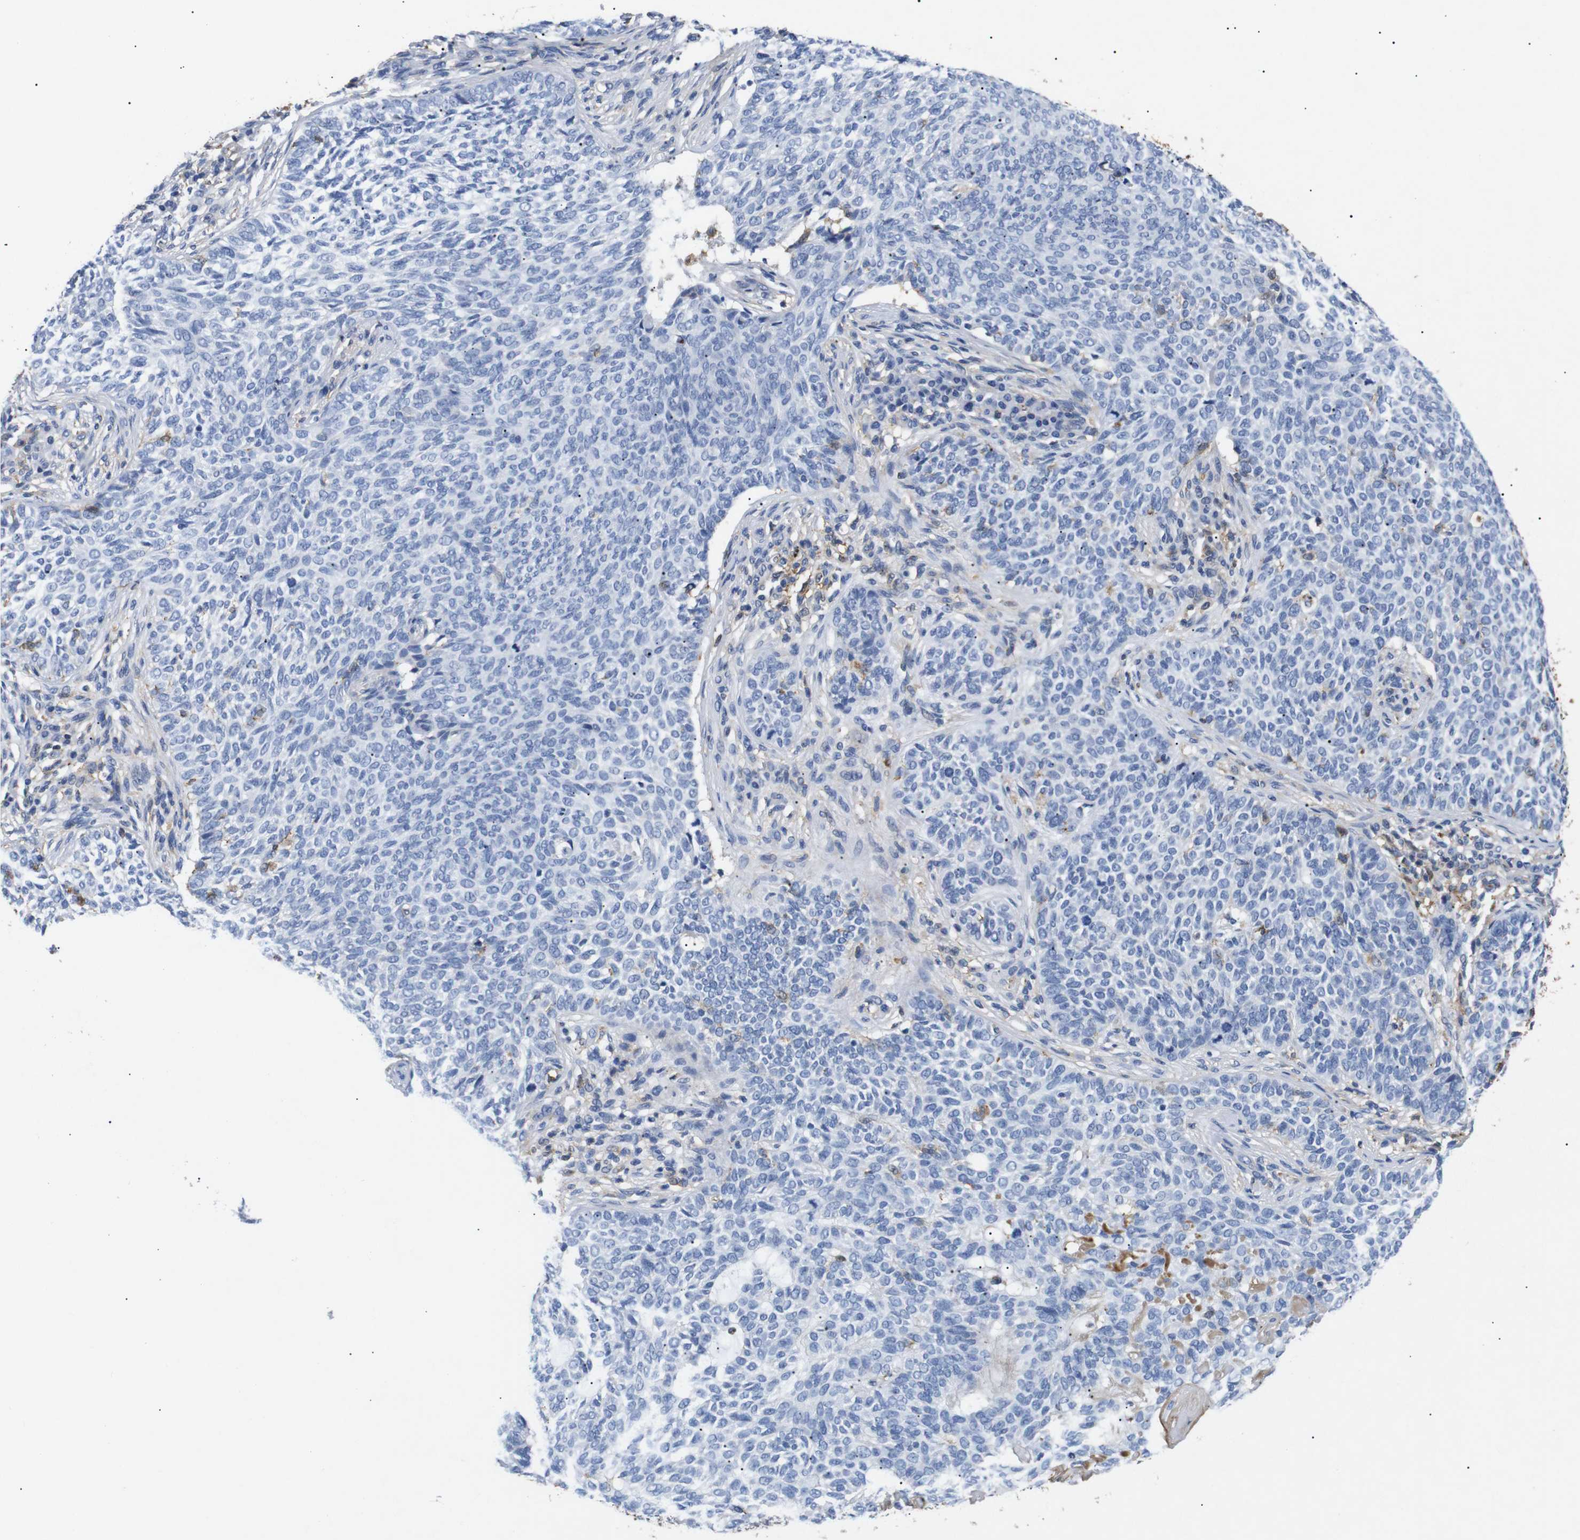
{"staining": {"intensity": "moderate", "quantity": "<25%", "location": "cytoplasmic/membranous"}, "tissue": "skin cancer", "cell_type": "Tumor cells", "image_type": "cancer", "snomed": [{"axis": "morphology", "description": "Basal cell carcinoma"}, {"axis": "topography", "description": "Skin"}], "caption": "Immunohistochemical staining of basal cell carcinoma (skin) shows low levels of moderate cytoplasmic/membranous positivity in about <25% of tumor cells. (DAB (3,3'-diaminobenzidine) IHC, brown staining for protein, blue staining for nuclei).", "gene": "SDCBP", "patient": {"sex": "male", "age": 87}}